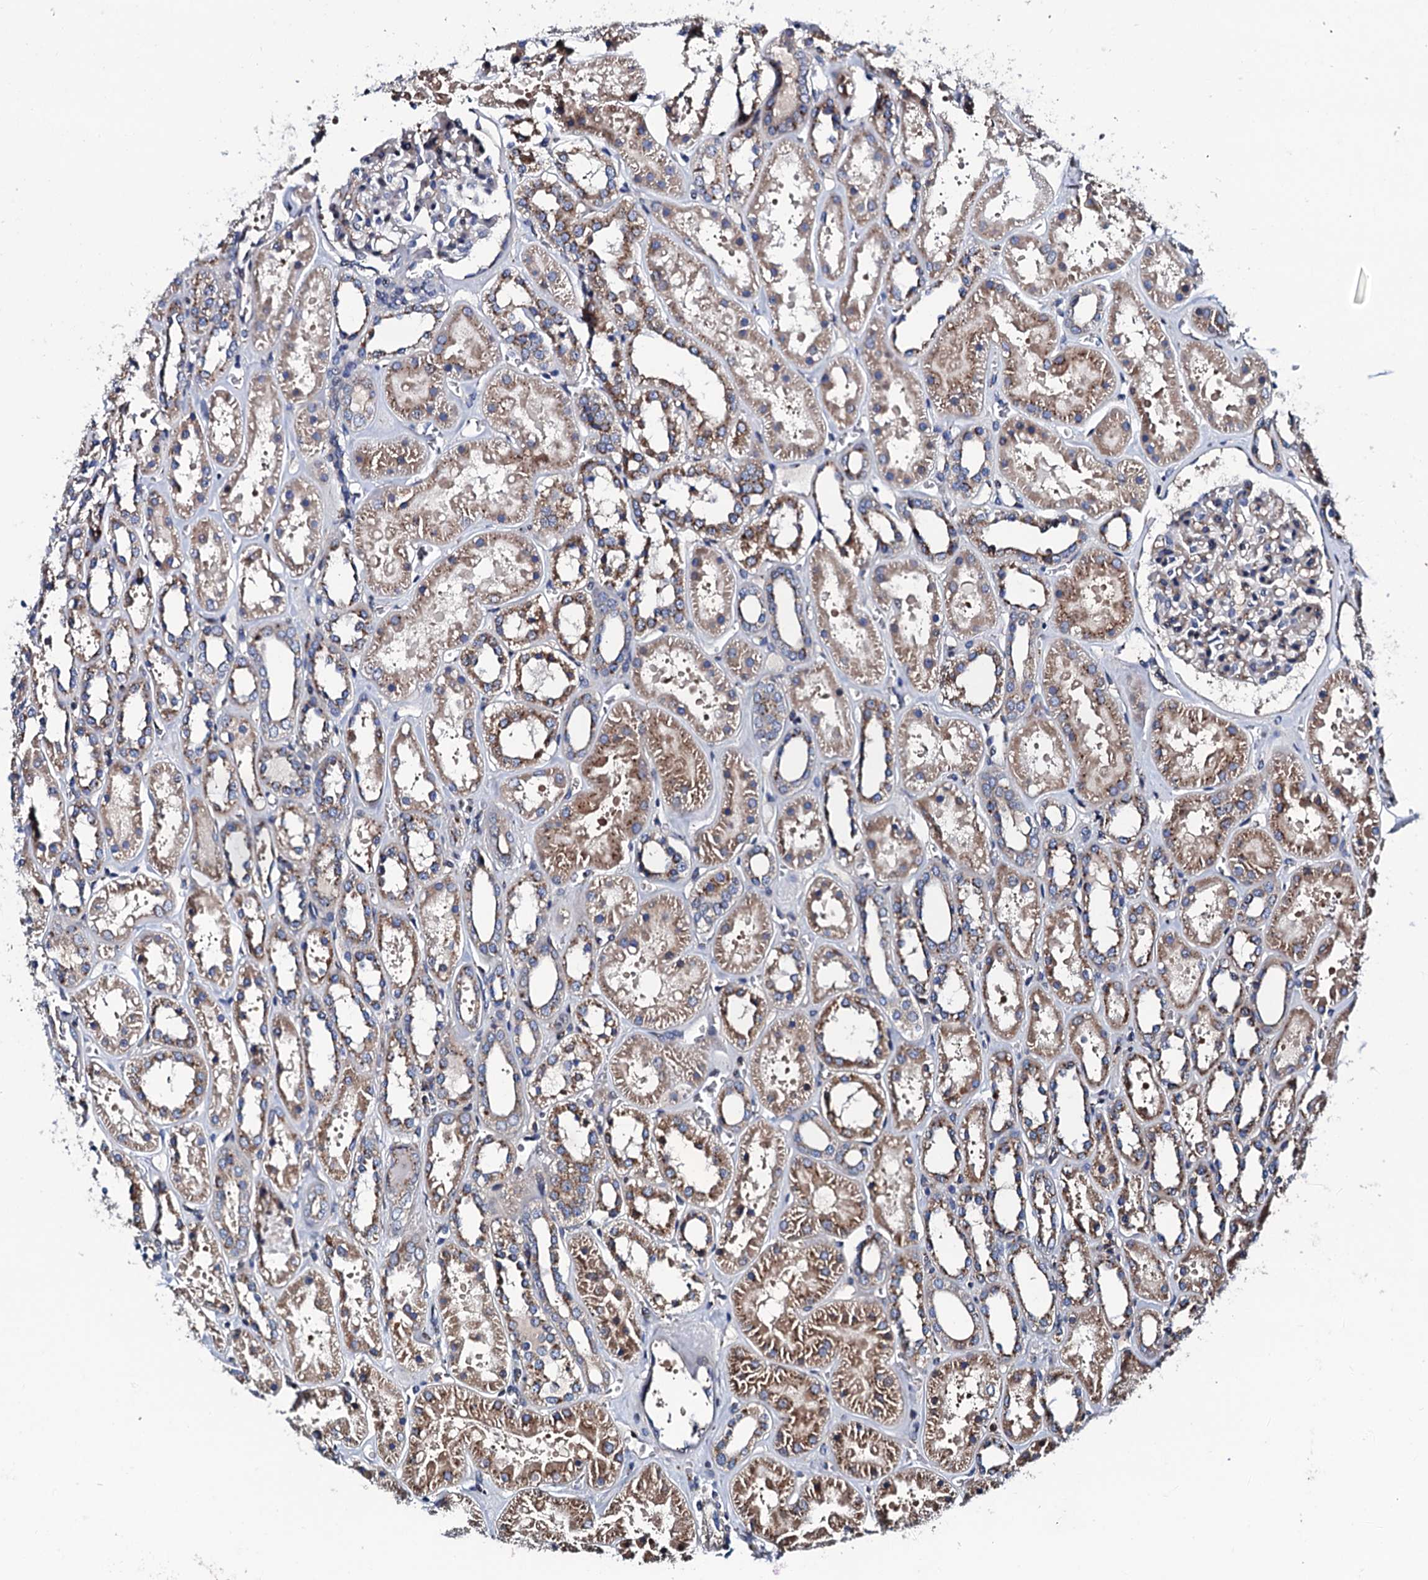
{"staining": {"intensity": "weak", "quantity": "<25%", "location": "cytoplasmic/membranous"}, "tissue": "kidney", "cell_type": "Cells in glomeruli", "image_type": "normal", "snomed": [{"axis": "morphology", "description": "Normal tissue, NOS"}, {"axis": "topography", "description": "Kidney"}], "caption": "This image is of unremarkable kidney stained with immunohistochemistry (IHC) to label a protein in brown with the nuclei are counter-stained blue. There is no staining in cells in glomeruli.", "gene": "PLET1", "patient": {"sex": "female", "age": 41}}